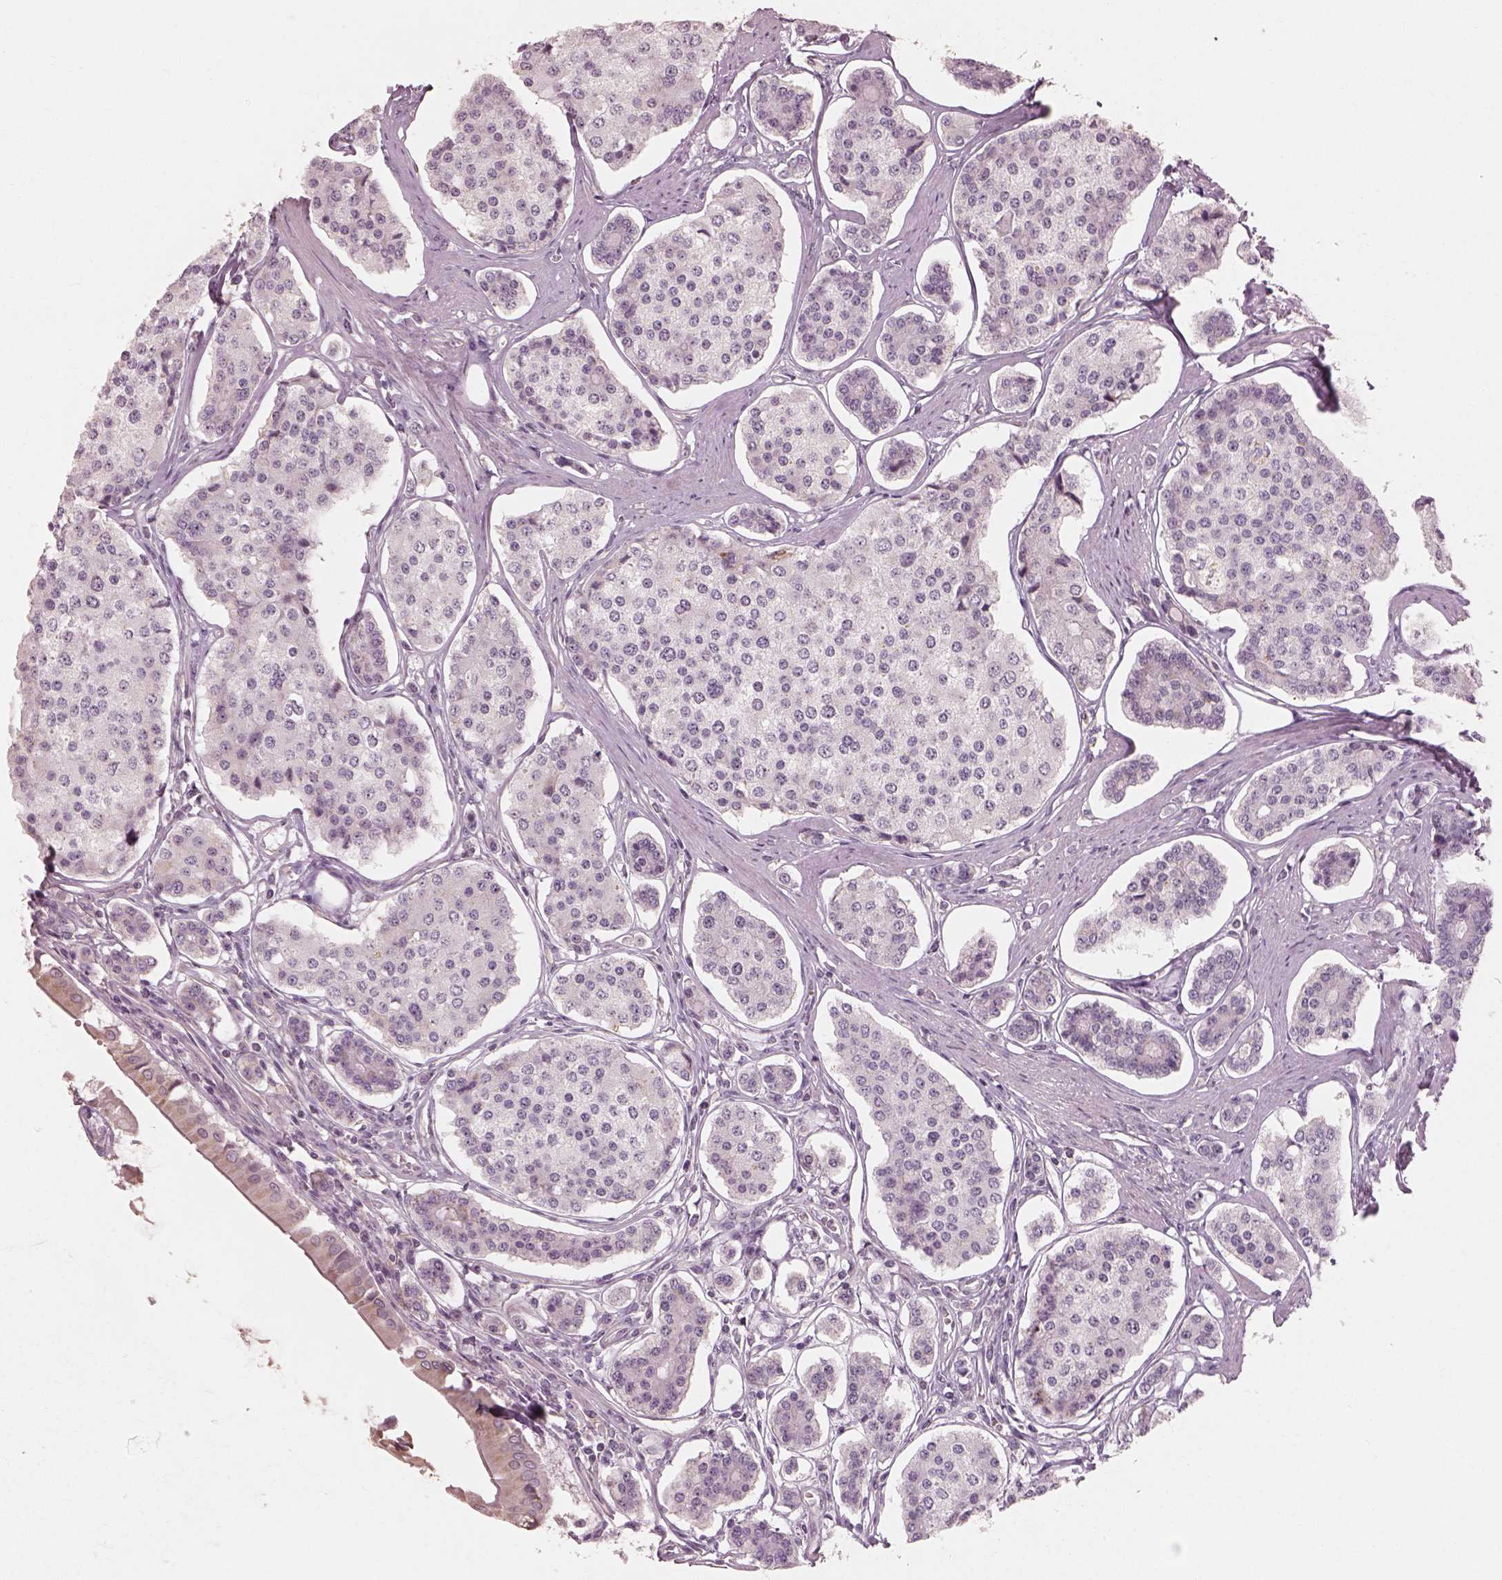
{"staining": {"intensity": "negative", "quantity": "none", "location": "none"}, "tissue": "carcinoid", "cell_type": "Tumor cells", "image_type": "cancer", "snomed": [{"axis": "morphology", "description": "Carcinoid, malignant, NOS"}, {"axis": "topography", "description": "Small intestine"}], "caption": "A photomicrograph of malignant carcinoid stained for a protein demonstrates no brown staining in tumor cells.", "gene": "CDS1", "patient": {"sex": "female", "age": 65}}